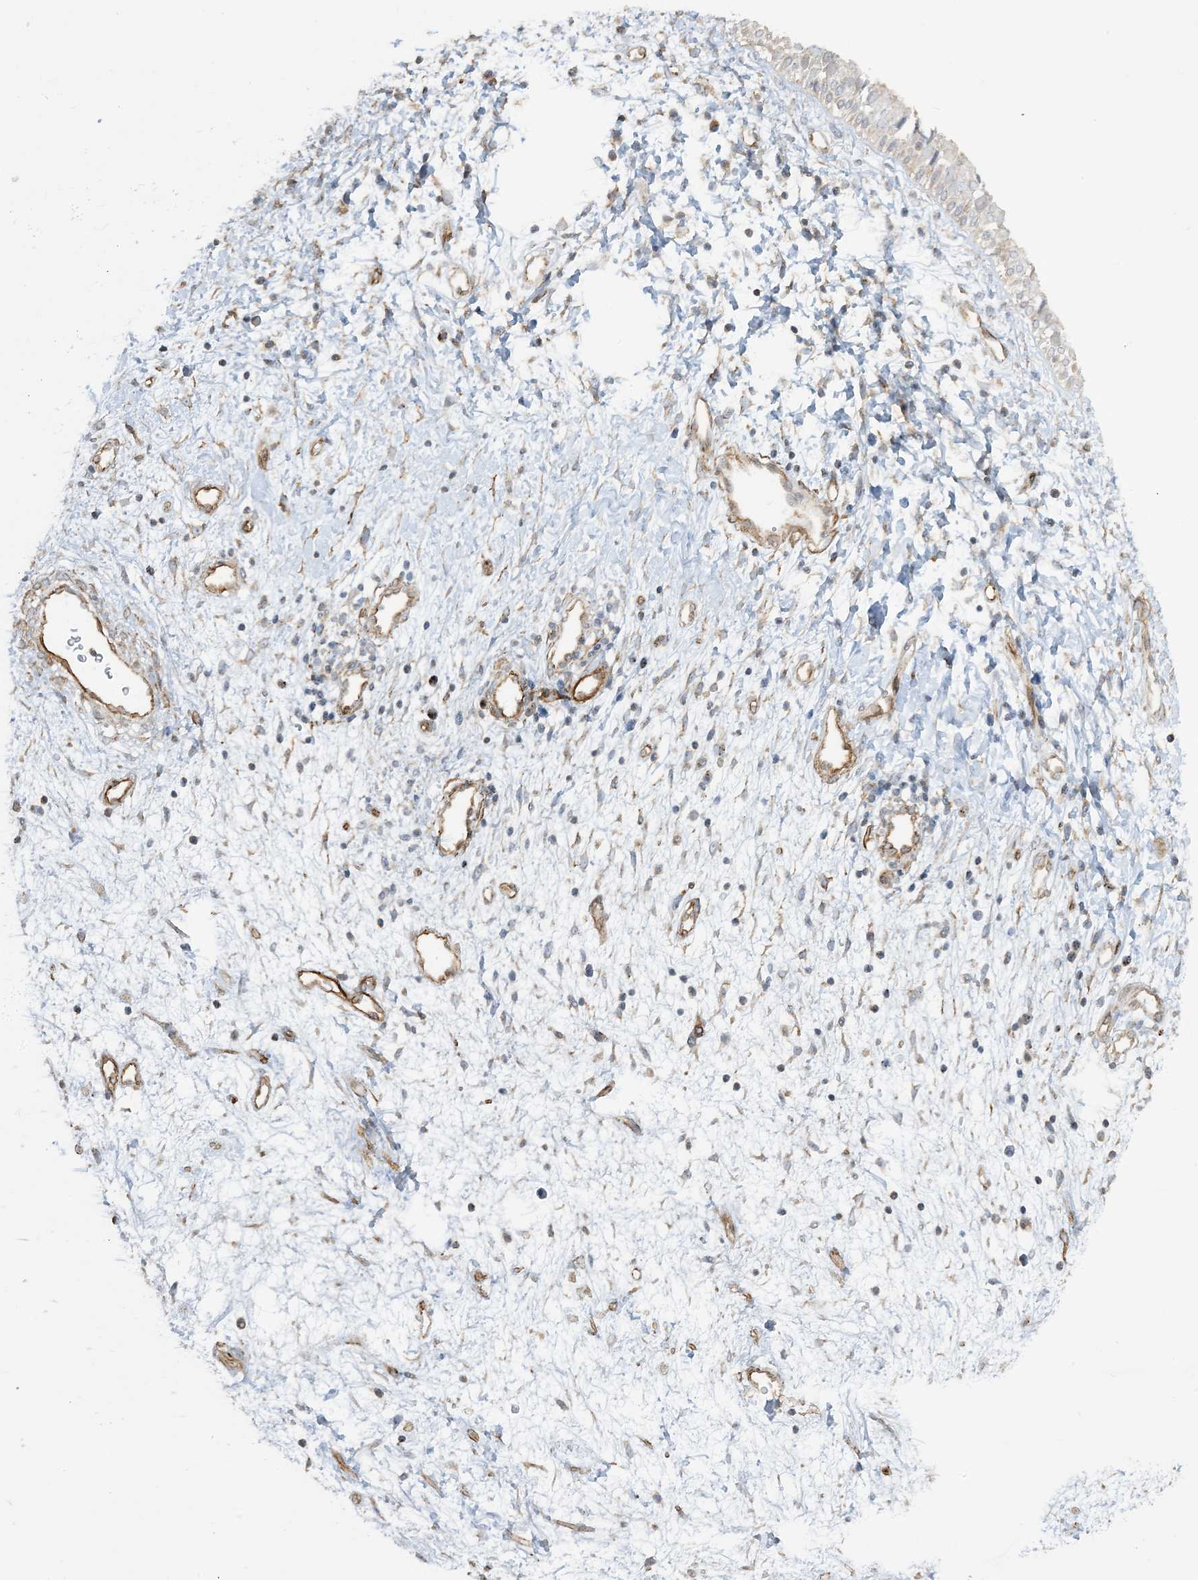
{"staining": {"intensity": "moderate", "quantity": "25%-75%", "location": "cytoplasmic/membranous"}, "tissue": "nasopharynx", "cell_type": "Respiratory epithelial cells", "image_type": "normal", "snomed": [{"axis": "morphology", "description": "Normal tissue, NOS"}, {"axis": "topography", "description": "Nasopharynx"}], "caption": "Nasopharynx stained with immunohistochemistry reveals moderate cytoplasmic/membranous staining in about 25%-75% of respiratory epithelial cells. The staining is performed using DAB brown chromogen to label protein expression. The nuclei are counter-stained blue using hematoxylin.", "gene": "AGA", "patient": {"sex": "male", "age": 22}}